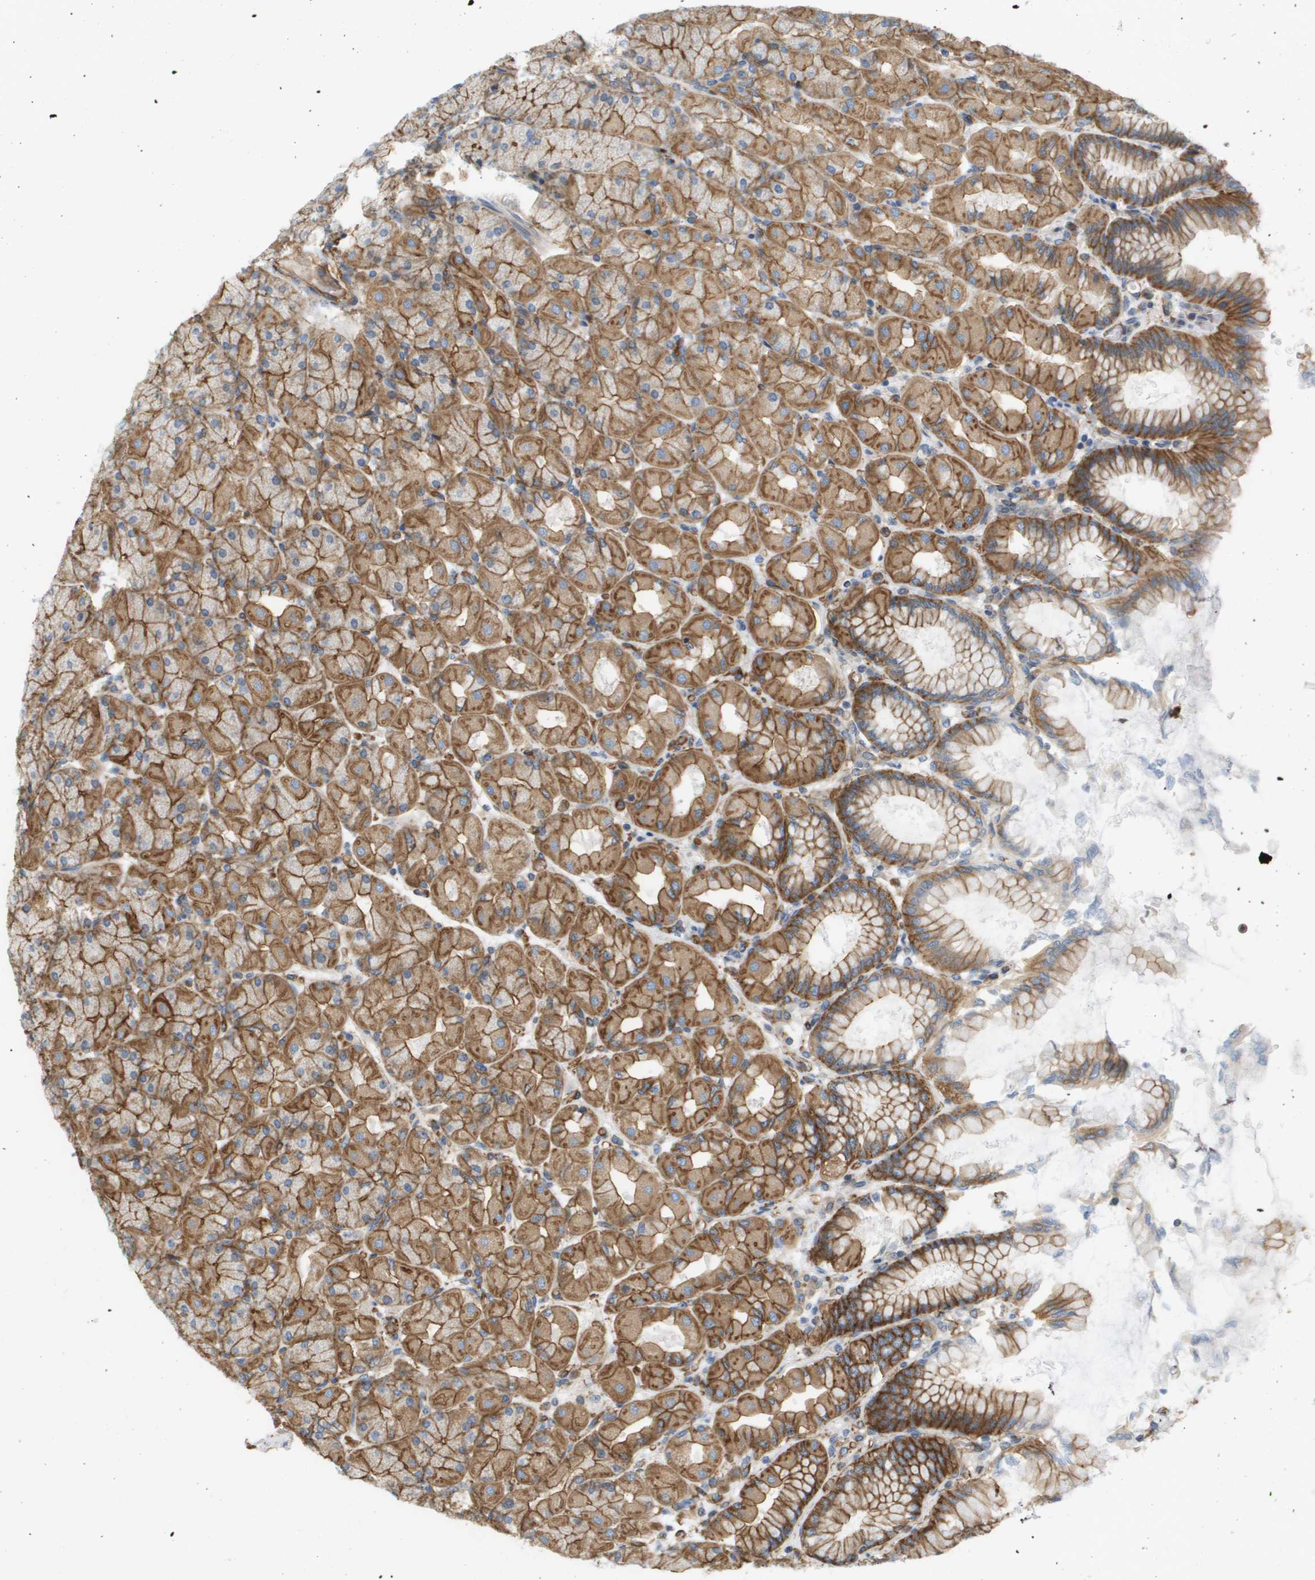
{"staining": {"intensity": "moderate", "quantity": ">75%", "location": "cytoplasmic/membranous"}, "tissue": "stomach", "cell_type": "Glandular cells", "image_type": "normal", "snomed": [{"axis": "morphology", "description": "Normal tissue, NOS"}, {"axis": "topography", "description": "Stomach, upper"}], "caption": "Immunohistochemical staining of benign human stomach exhibits >75% levels of moderate cytoplasmic/membranous protein staining in approximately >75% of glandular cells. Immunohistochemistry stains the protein in brown and the nuclei are stained blue.", "gene": "SGMS2", "patient": {"sex": "female", "age": 56}}